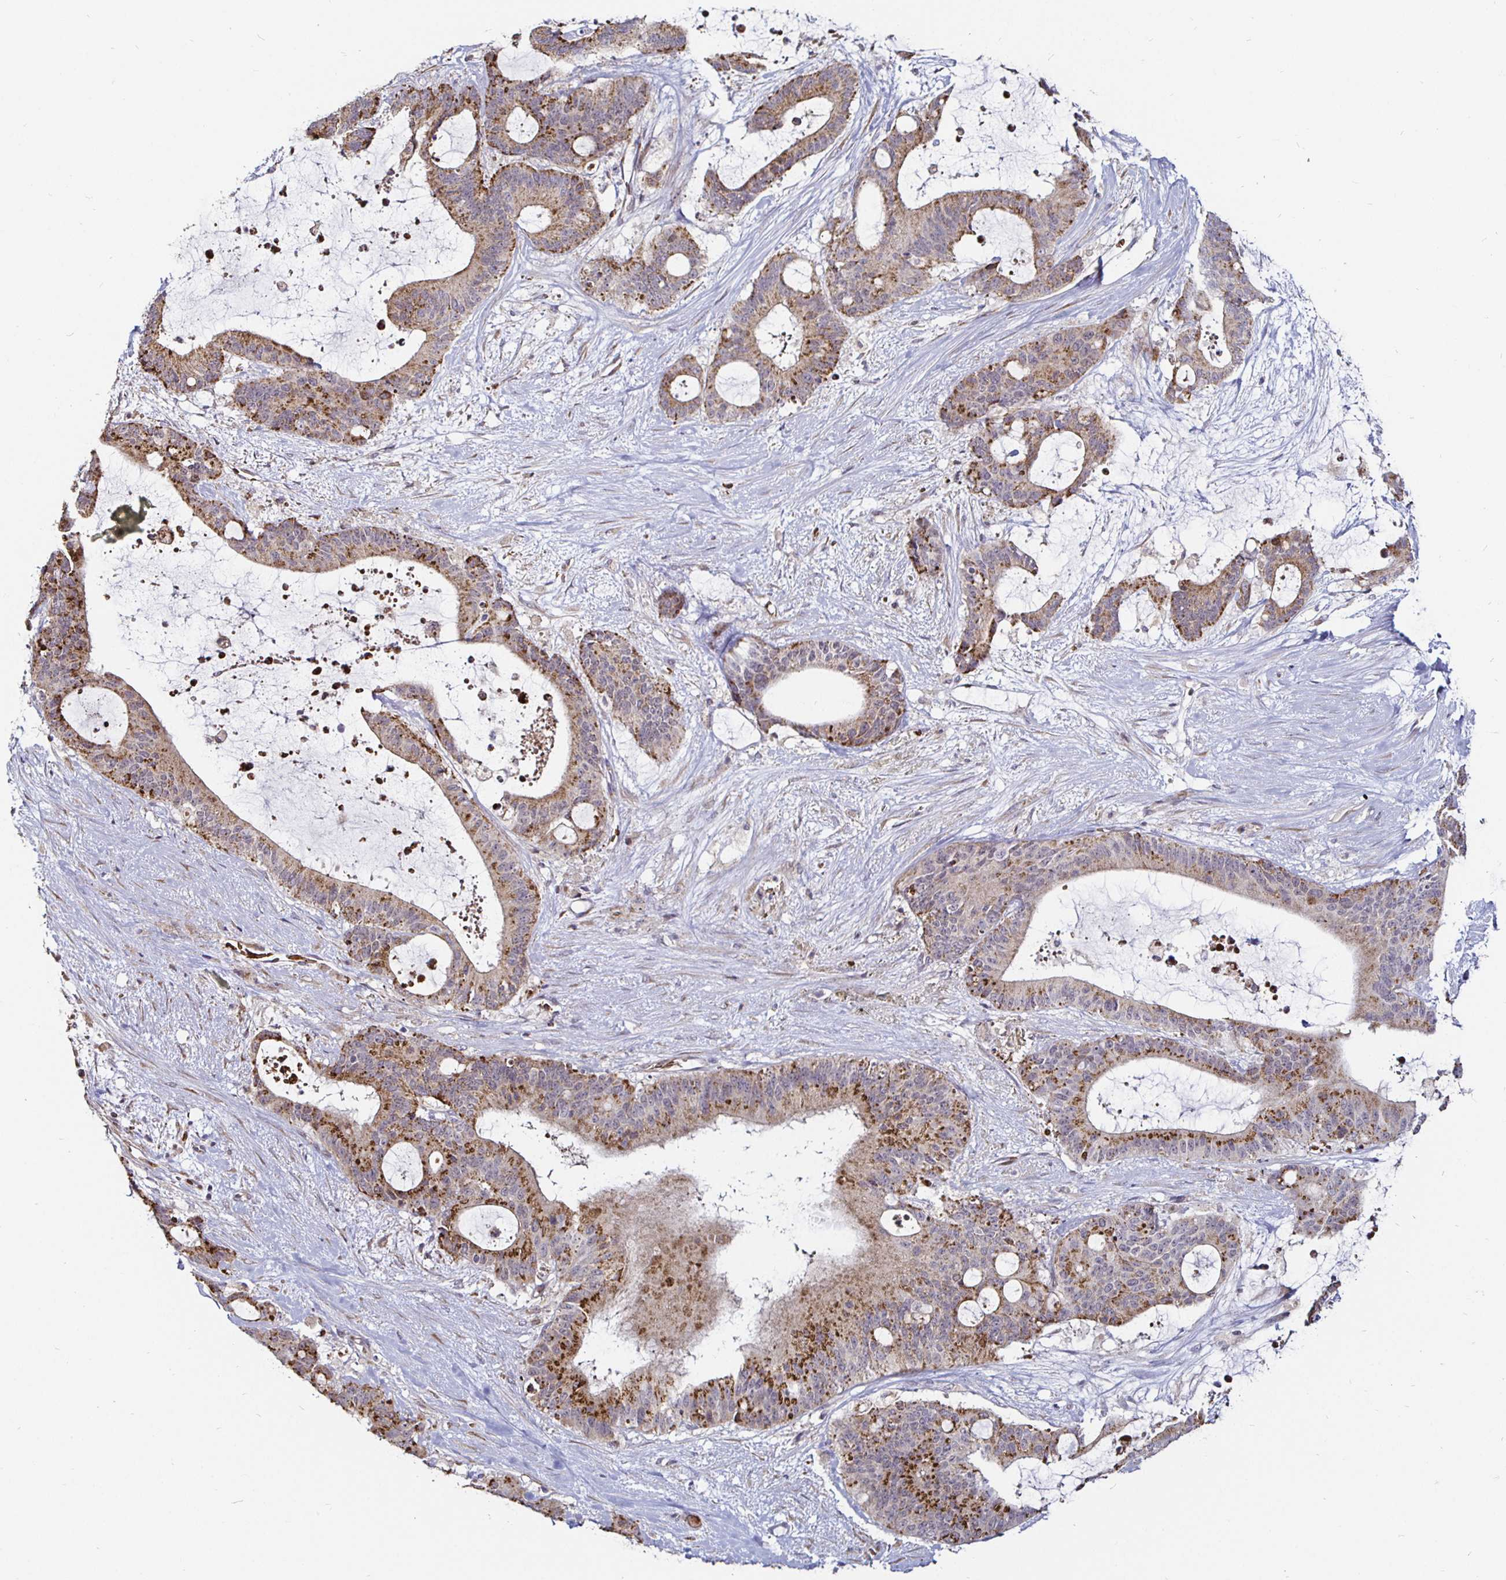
{"staining": {"intensity": "moderate", "quantity": "25%-75%", "location": "cytoplasmic/membranous"}, "tissue": "liver cancer", "cell_type": "Tumor cells", "image_type": "cancer", "snomed": [{"axis": "morphology", "description": "Normal tissue, NOS"}, {"axis": "morphology", "description": "Cholangiocarcinoma"}, {"axis": "topography", "description": "Liver"}, {"axis": "topography", "description": "Peripheral nerve tissue"}], "caption": "This image exhibits IHC staining of human liver cancer (cholangiocarcinoma), with medium moderate cytoplasmic/membranous positivity in about 25%-75% of tumor cells.", "gene": "ATG3", "patient": {"sex": "female", "age": 73}}